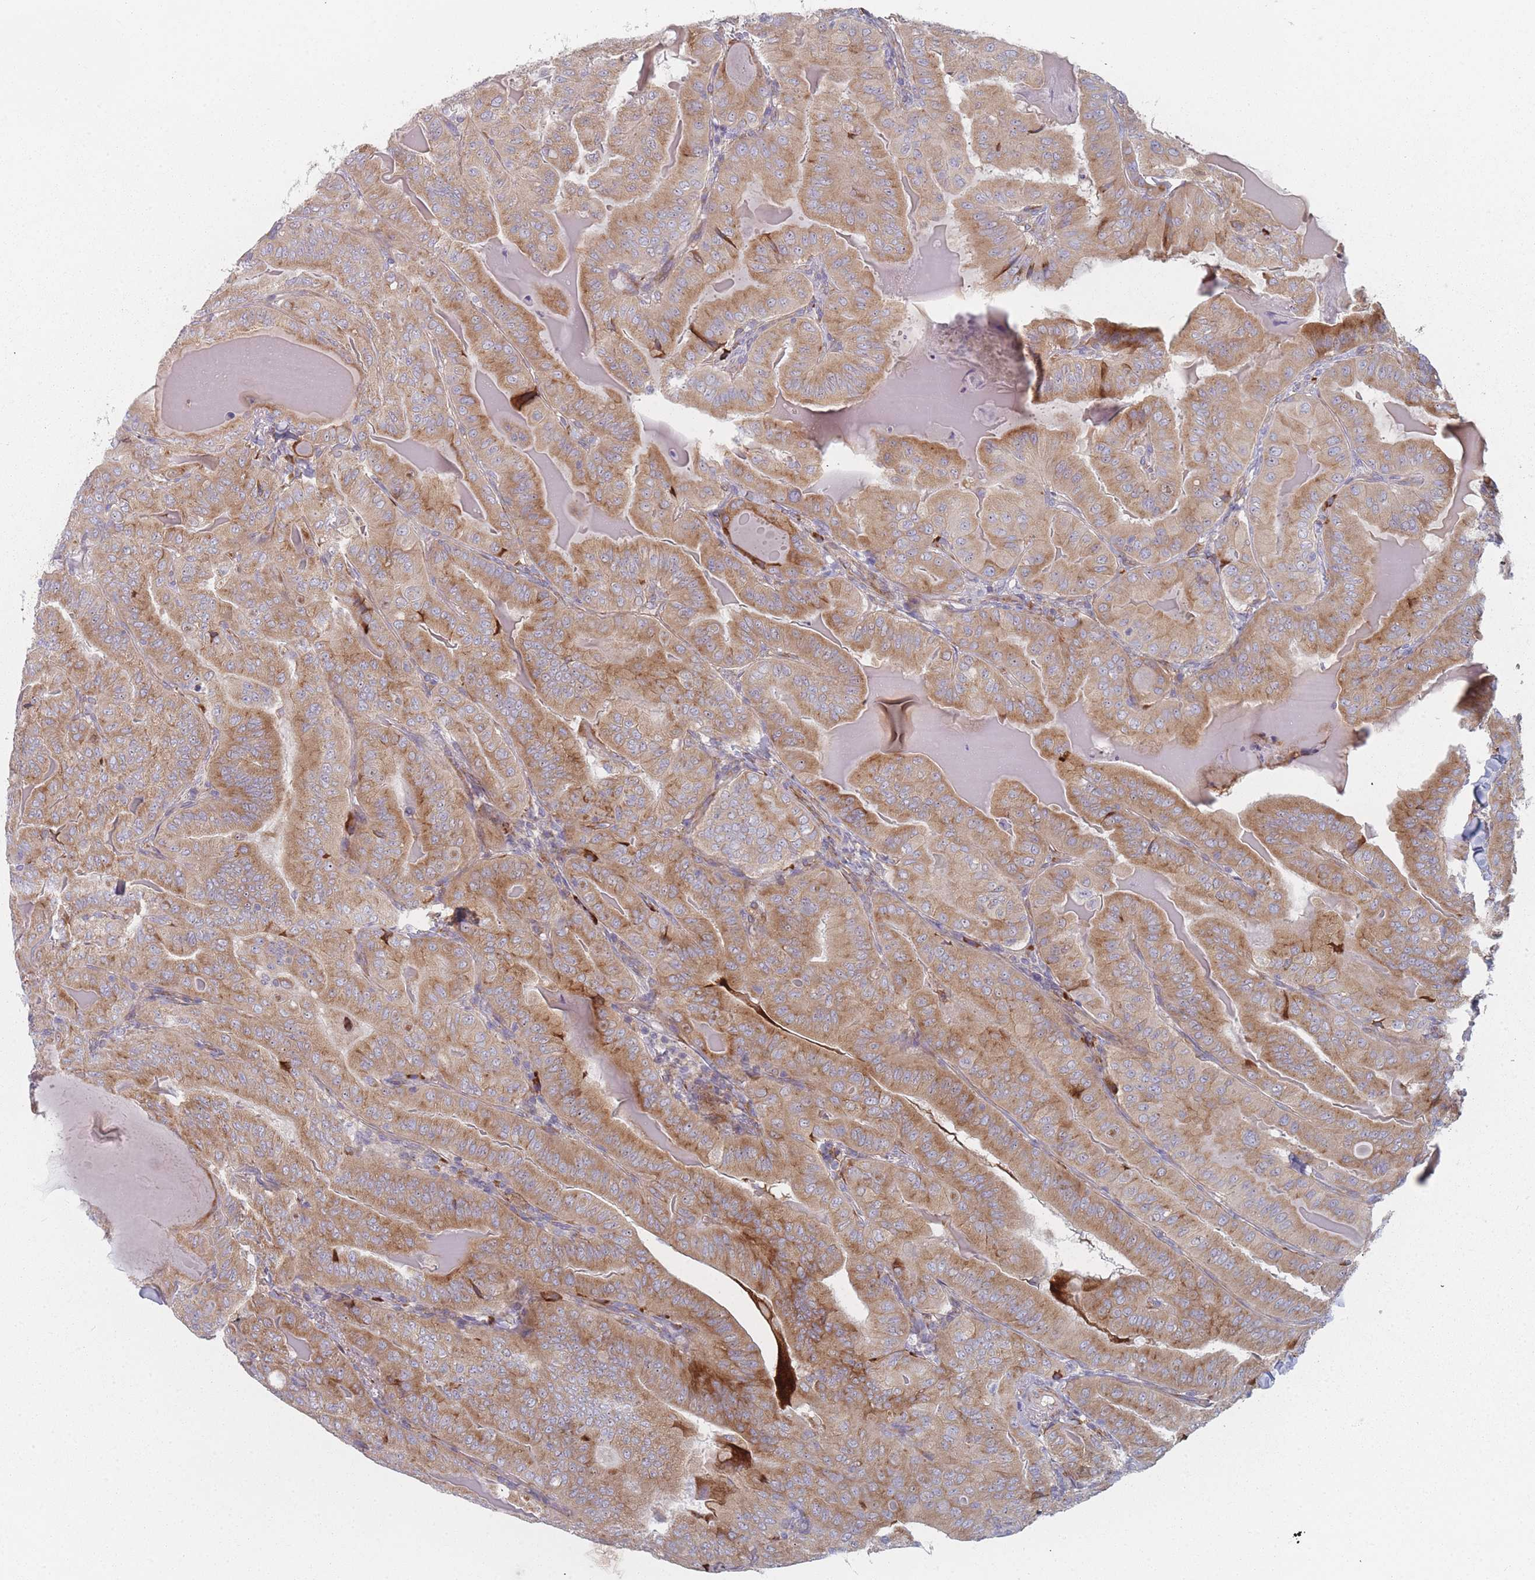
{"staining": {"intensity": "moderate", "quantity": ">75%", "location": "cytoplasmic/membranous"}, "tissue": "thyroid cancer", "cell_type": "Tumor cells", "image_type": "cancer", "snomed": [{"axis": "morphology", "description": "Papillary adenocarcinoma, NOS"}, {"axis": "topography", "description": "Thyroid gland"}], "caption": "Immunohistochemistry histopathology image of neoplastic tissue: human papillary adenocarcinoma (thyroid) stained using immunohistochemistry (IHC) displays medium levels of moderate protein expression localized specifically in the cytoplasmic/membranous of tumor cells, appearing as a cytoplasmic/membranous brown color.", "gene": "CACNG5", "patient": {"sex": "female", "age": 68}}